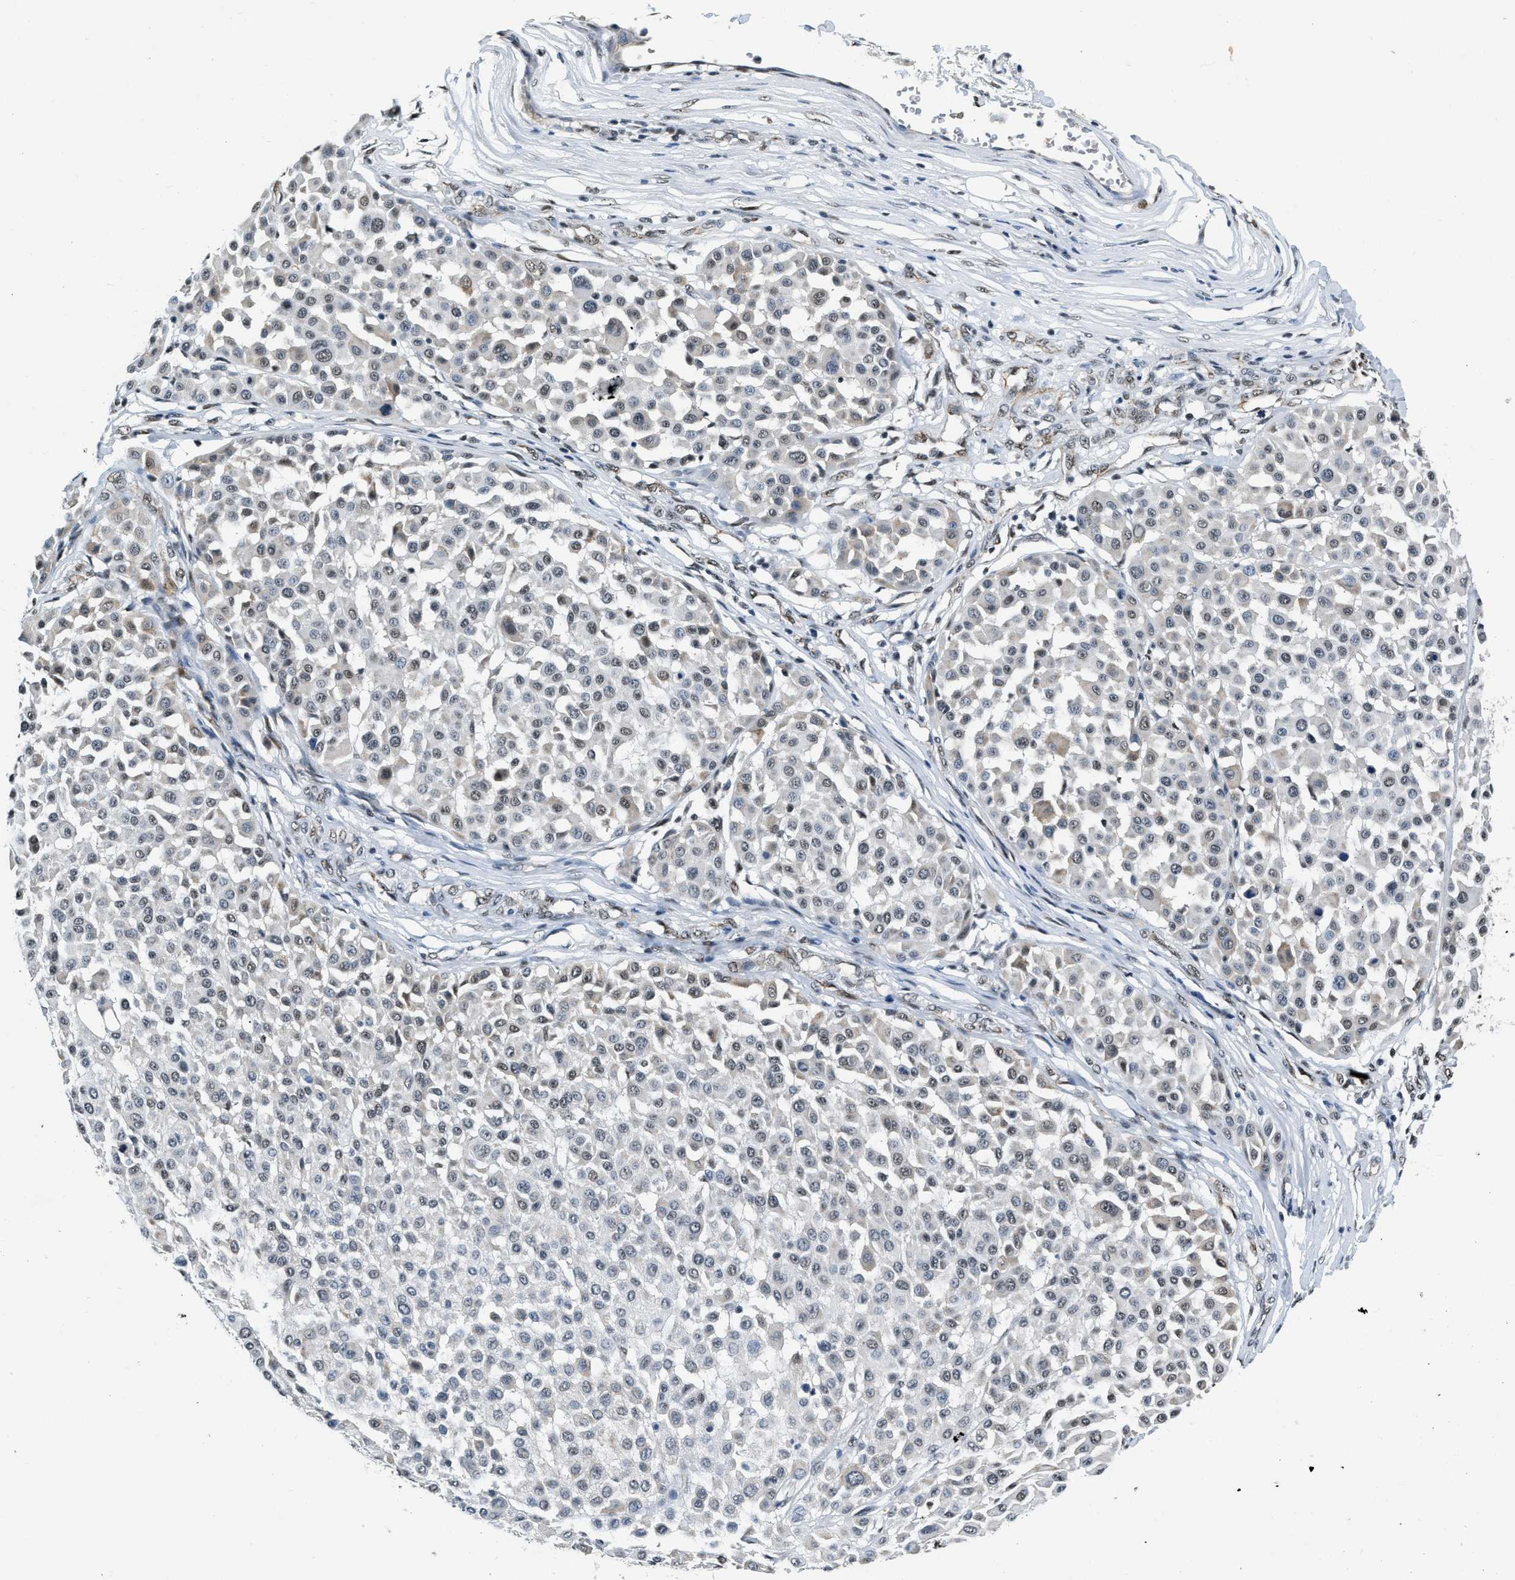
{"staining": {"intensity": "weak", "quantity": "25%-75%", "location": "nuclear"}, "tissue": "melanoma", "cell_type": "Tumor cells", "image_type": "cancer", "snomed": [{"axis": "morphology", "description": "Malignant melanoma, Metastatic site"}, {"axis": "topography", "description": "Soft tissue"}], "caption": "Immunohistochemical staining of melanoma shows weak nuclear protein positivity in approximately 25%-75% of tumor cells.", "gene": "CCNE1", "patient": {"sex": "male", "age": 41}}